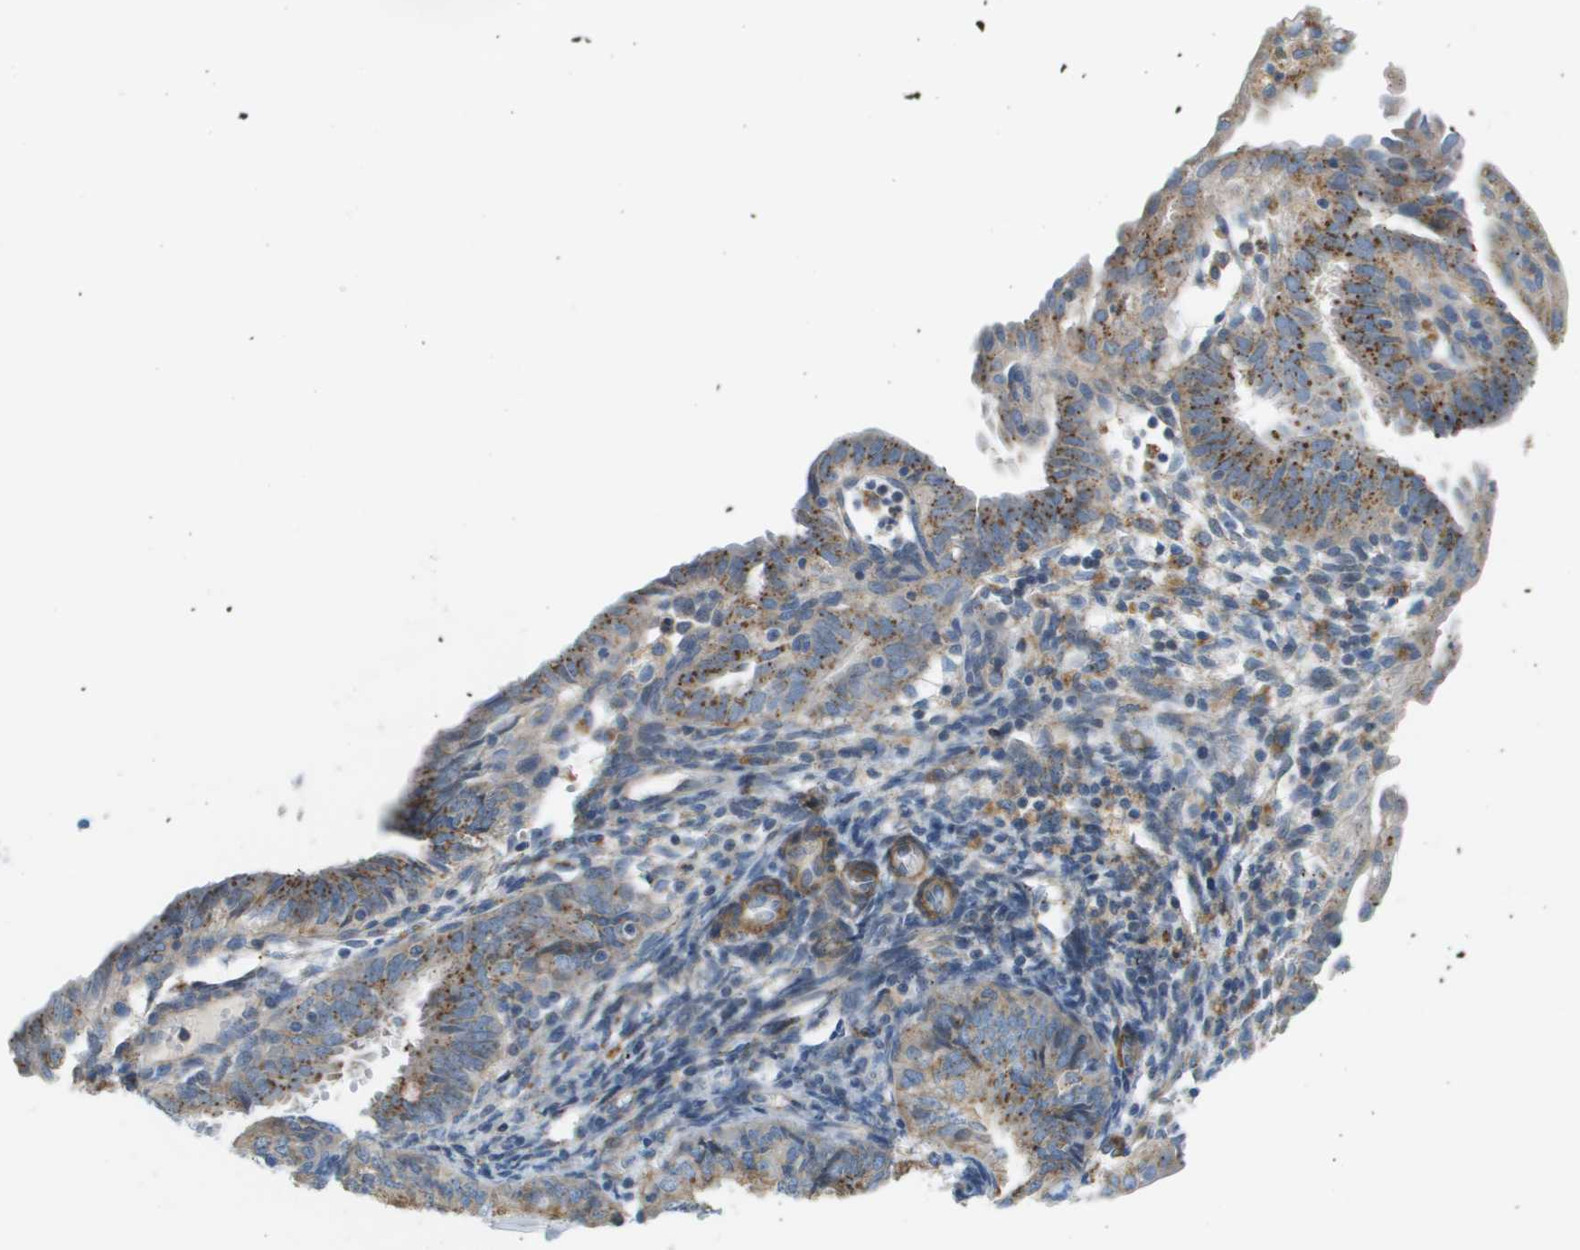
{"staining": {"intensity": "weak", "quantity": "25%-75%", "location": "cytoplasmic/membranous"}, "tissue": "endometrial cancer", "cell_type": "Tumor cells", "image_type": "cancer", "snomed": [{"axis": "morphology", "description": "Adenocarcinoma, NOS"}, {"axis": "topography", "description": "Endometrium"}], "caption": "Protein staining displays weak cytoplasmic/membranous staining in approximately 25%-75% of tumor cells in adenocarcinoma (endometrial).", "gene": "MYH11", "patient": {"sex": "female", "age": 58}}